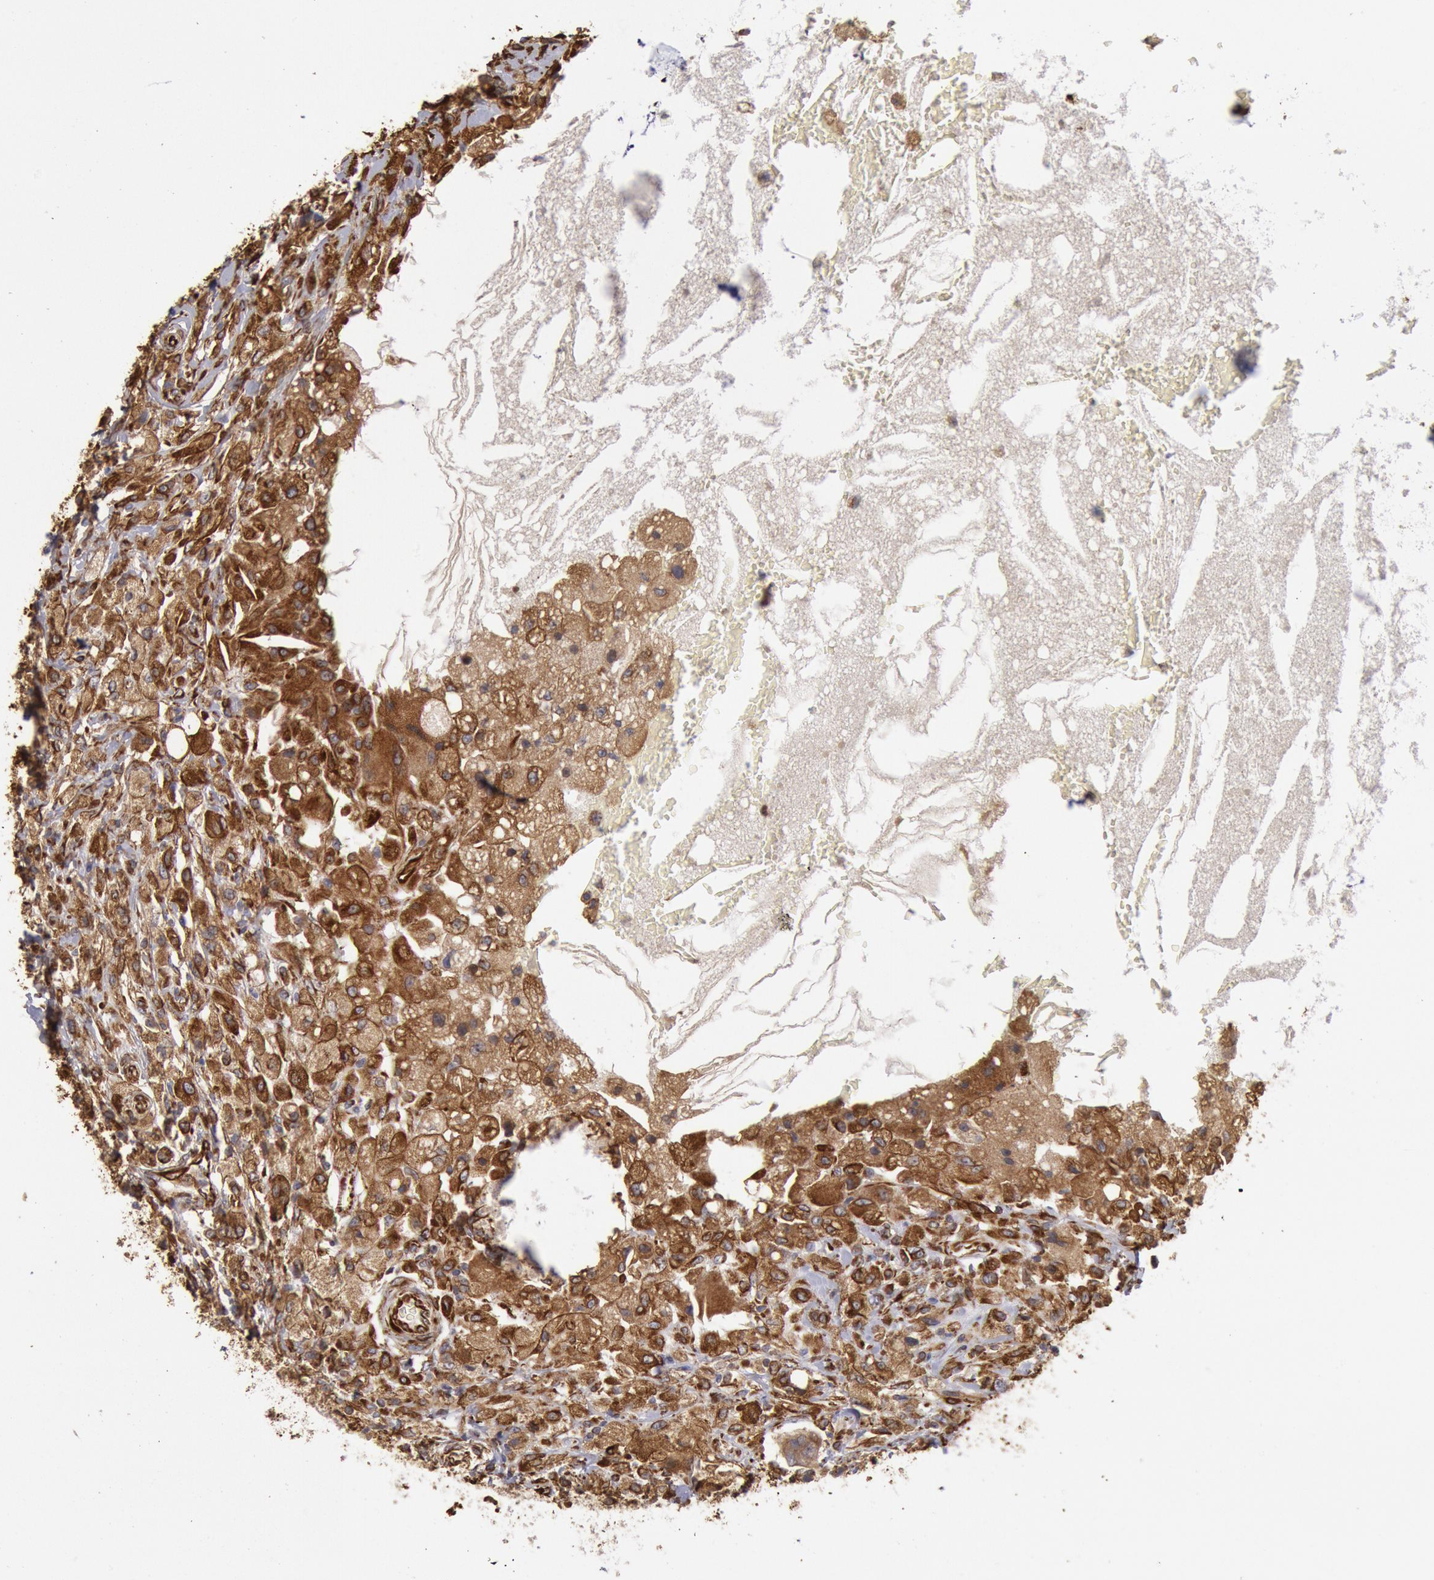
{"staining": {"intensity": "strong", "quantity": ">75%", "location": "cytoplasmic/membranous"}, "tissue": "breast cancer", "cell_type": "Tumor cells", "image_type": "cancer", "snomed": [{"axis": "morphology", "description": "Duct carcinoma"}, {"axis": "topography", "description": "Breast"}], "caption": "This is a histology image of immunohistochemistry (IHC) staining of breast cancer (infiltrating ductal carcinoma), which shows strong positivity in the cytoplasmic/membranous of tumor cells.", "gene": "RNF139", "patient": {"sex": "female", "age": 27}}